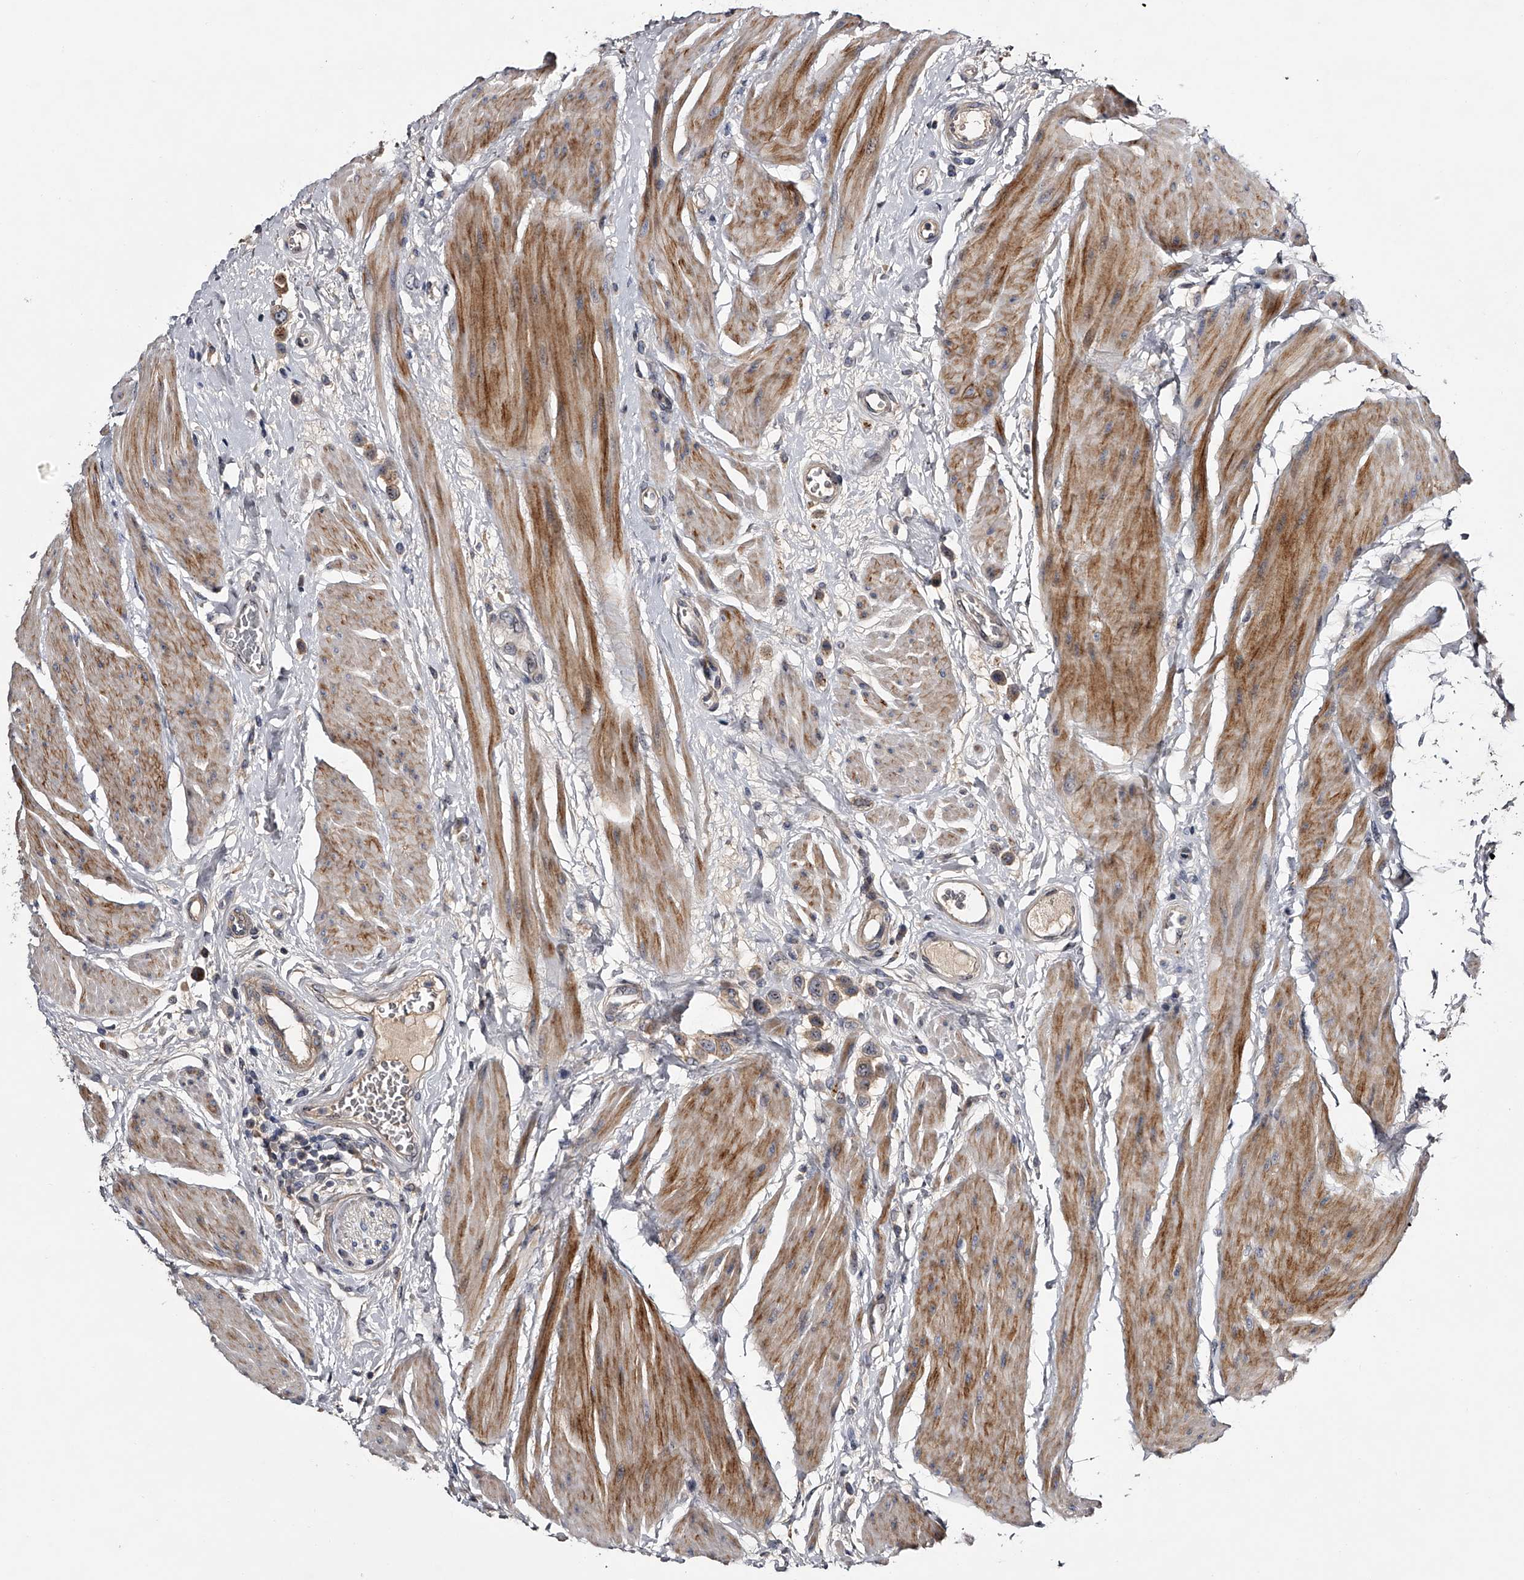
{"staining": {"intensity": "moderate", "quantity": "25%-75%", "location": "cytoplasmic/membranous,nuclear"}, "tissue": "urothelial cancer", "cell_type": "Tumor cells", "image_type": "cancer", "snomed": [{"axis": "morphology", "description": "Urothelial carcinoma, High grade"}, {"axis": "topography", "description": "Urinary bladder"}], "caption": "Urothelial cancer was stained to show a protein in brown. There is medium levels of moderate cytoplasmic/membranous and nuclear positivity in about 25%-75% of tumor cells.", "gene": "MDN1", "patient": {"sex": "male", "age": 50}}